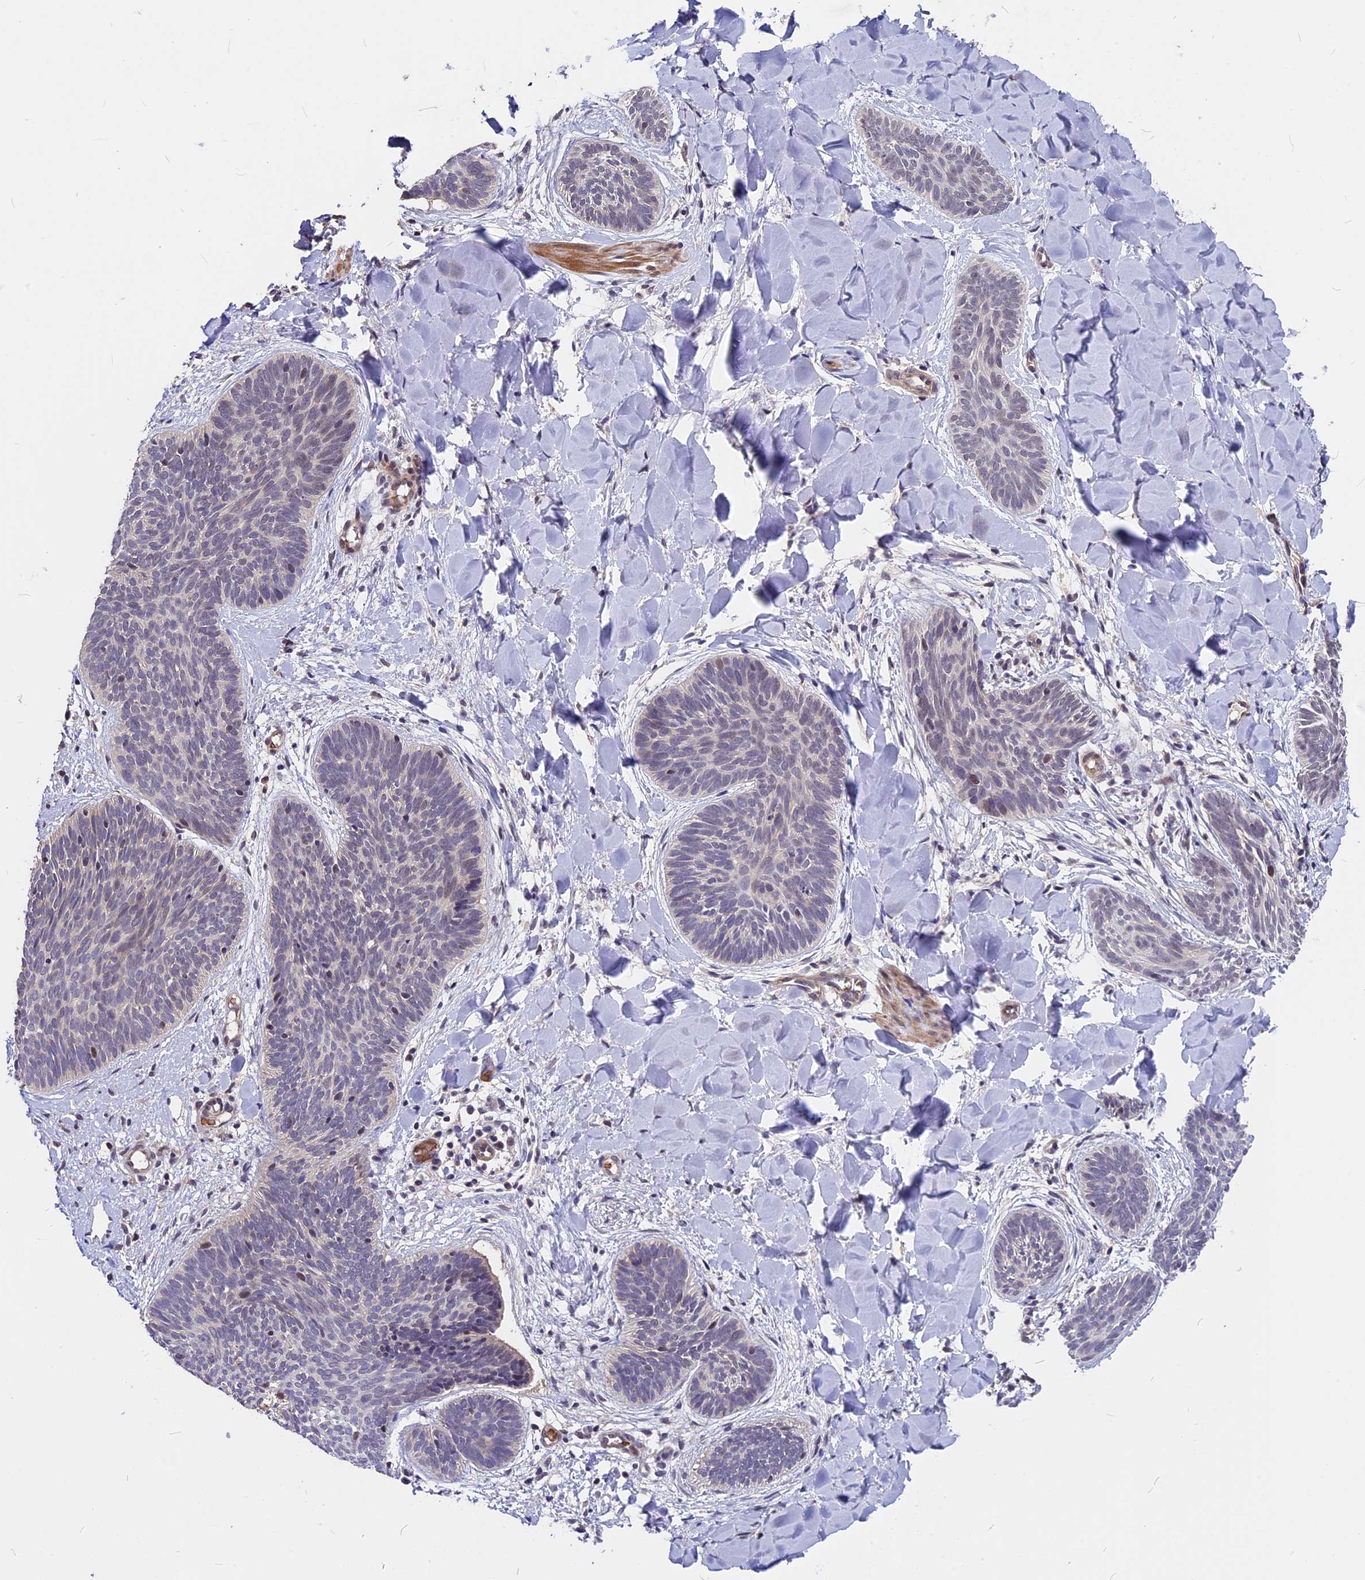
{"staining": {"intensity": "negative", "quantity": "none", "location": "none"}, "tissue": "skin cancer", "cell_type": "Tumor cells", "image_type": "cancer", "snomed": [{"axis": "morphology", "description": "Basal cell carcinoma"}, {"axis": "topography", "description": "Skin"}], "caption": "This is a image of IHC staining of basal cell carcinoma (skin), which shows no staining in tumor cells. The staining is performed using DAB (3,3'-diaminobenzidine) brown chromogen with nuclei counter-stained in using hematoxylin.", "gene": "ZC3H10", "patient": {"sex": "female", "age": 81}}